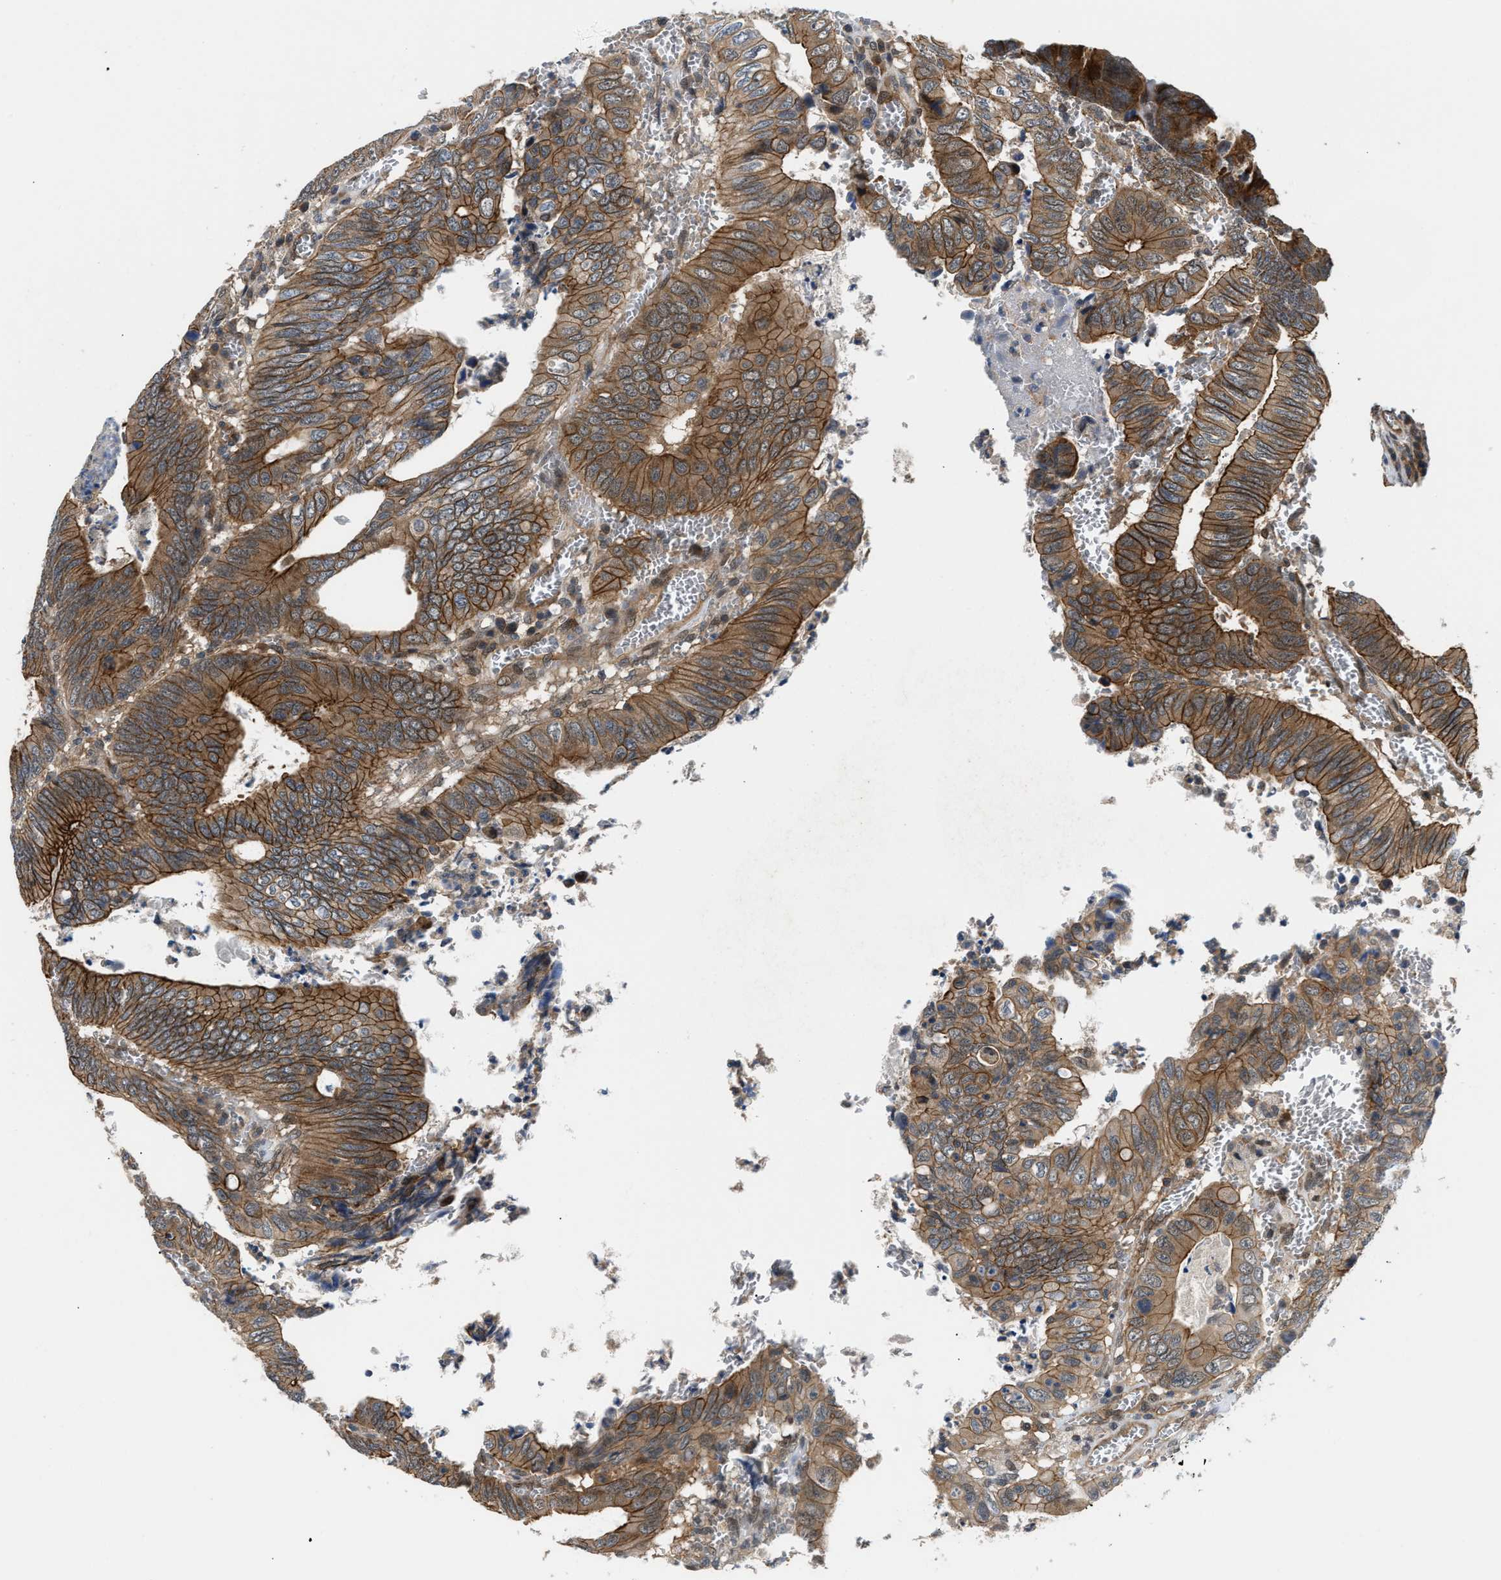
{"staining": {"intensity": "moderate", "quantity": ">75%", "location": "cytoplasmic/membranous"}, "tissue": "colorectal cancer", "cell_type": "Tumor cells", "image_type": "cancer", "snomed": [{"axis": "morphology", "description": "Inflammation, NOS"}, {"axis": "morphology", "description": "Adenocarcinoma, NOS"}, {"axis": "topography", "description": "Colon"}], "caption": "Immunohistochemistry (IHC) staining of colorectal adenocarcinoma, which shows medium levels of moderate cytoplasmic/membranous positivity in about >75% of tumor cells indicating moderate cytoplasmic/membranous protein positivity. The staining was performed using DAB (3,3'-diaminobenzidine) (brown) for protein detection and nuclei were counterstained in hematoxylin (blue).", "gene": "COPS2", "patient": {"sex": "male", "age": 72}}